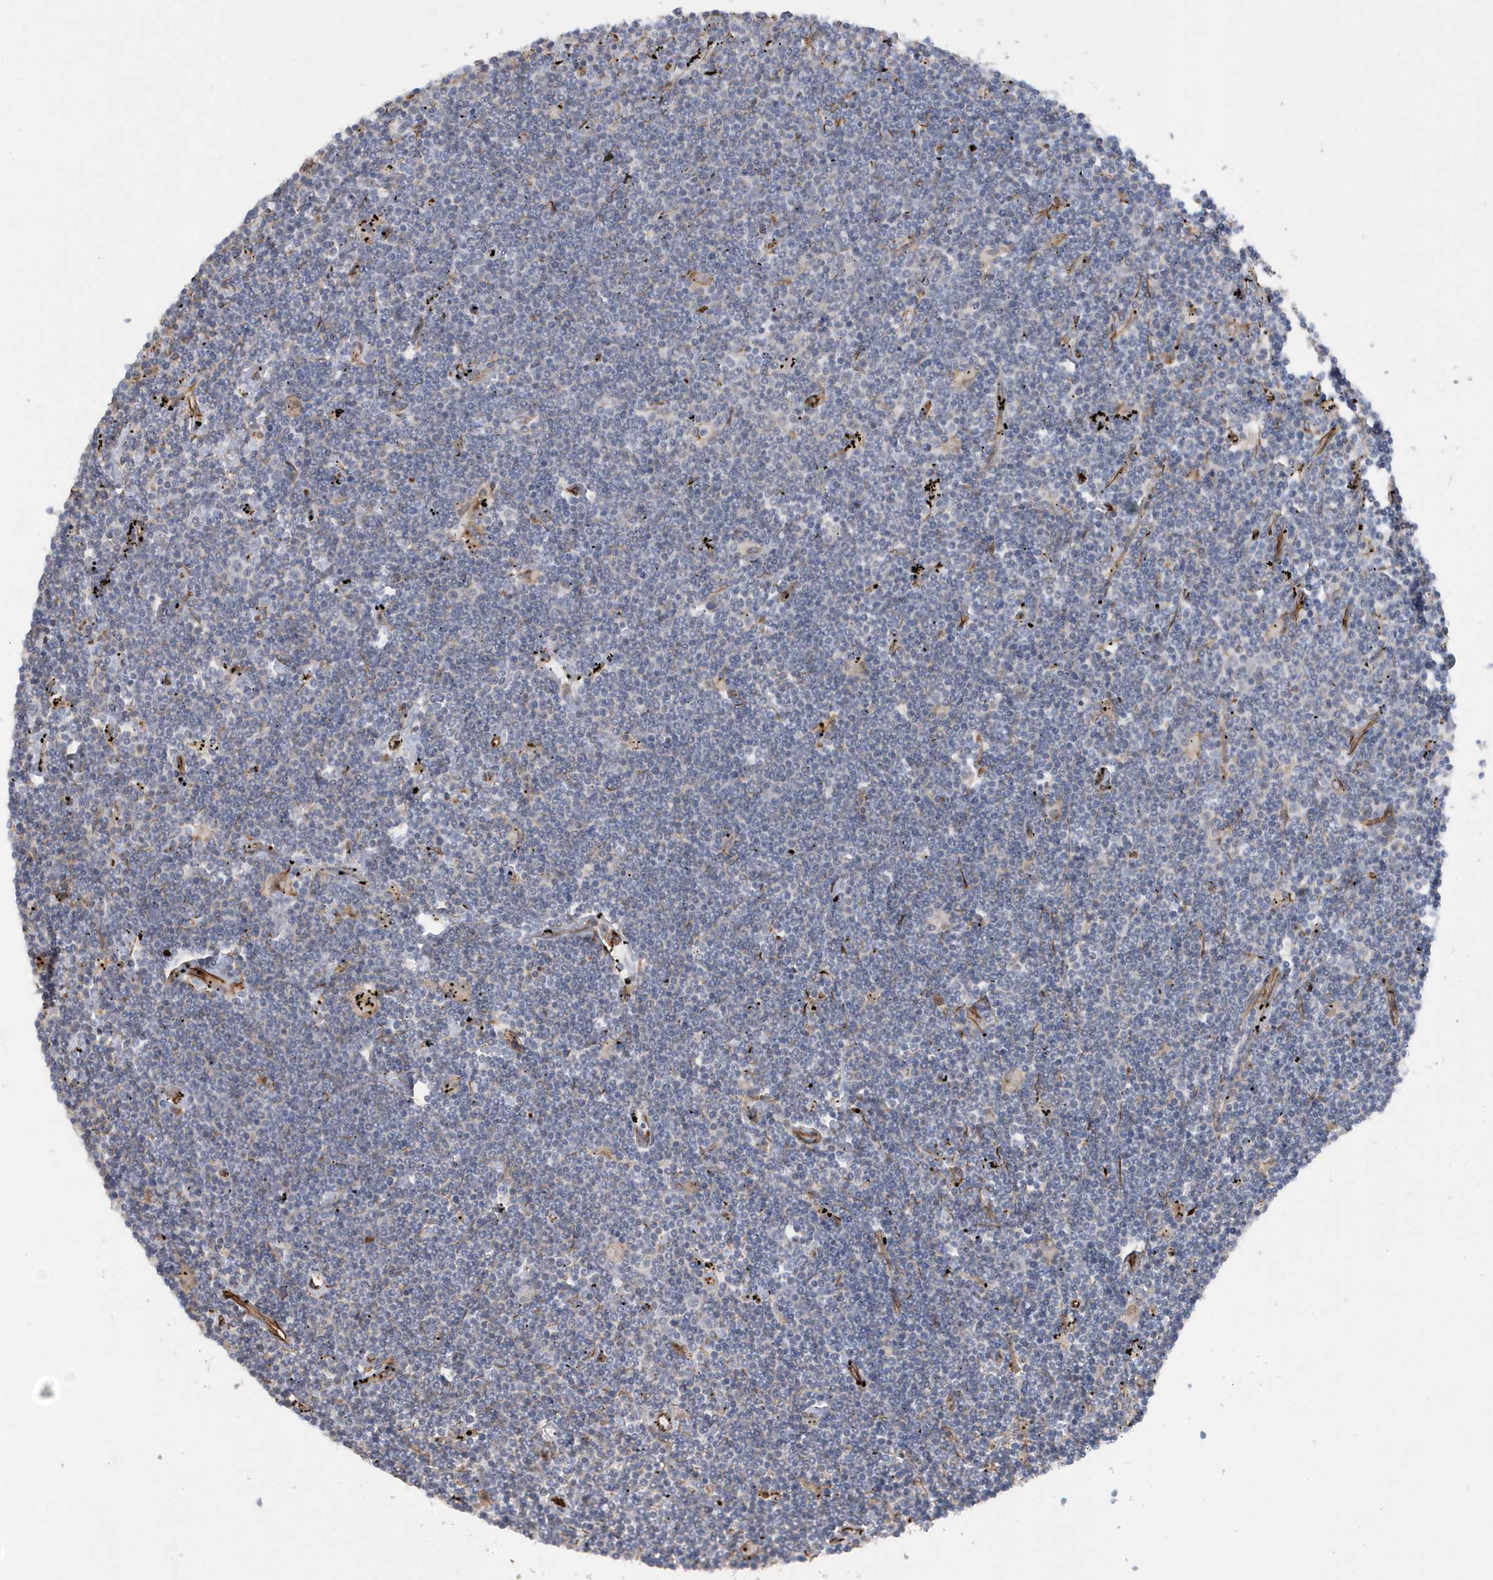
{"staining": {"intensity": "negative", "quantity": "none", "location": "none"}, "tissue": "lymphoma", "cell_type": "Tumor cells", "image_type": "cancer", "snomed": [{"axis": "morphology", "description": "Malignant lymphoma, non-Hodgkin's type, Low grade"}, {"axis": "topography", "description": "Spleen"}], "caption": "A histopathology image of lymphoma stained for a protein demonstrates no brown staining in tumor cells. (Stains: DAB (3,3'-diaminobenzidine) immunohistochemistry with hematoxylin counter stain, Microscopy: brightfield microscopy at high magnification).", "gene": "RAB17", "patient": {"sex": "male", "age": 76}}